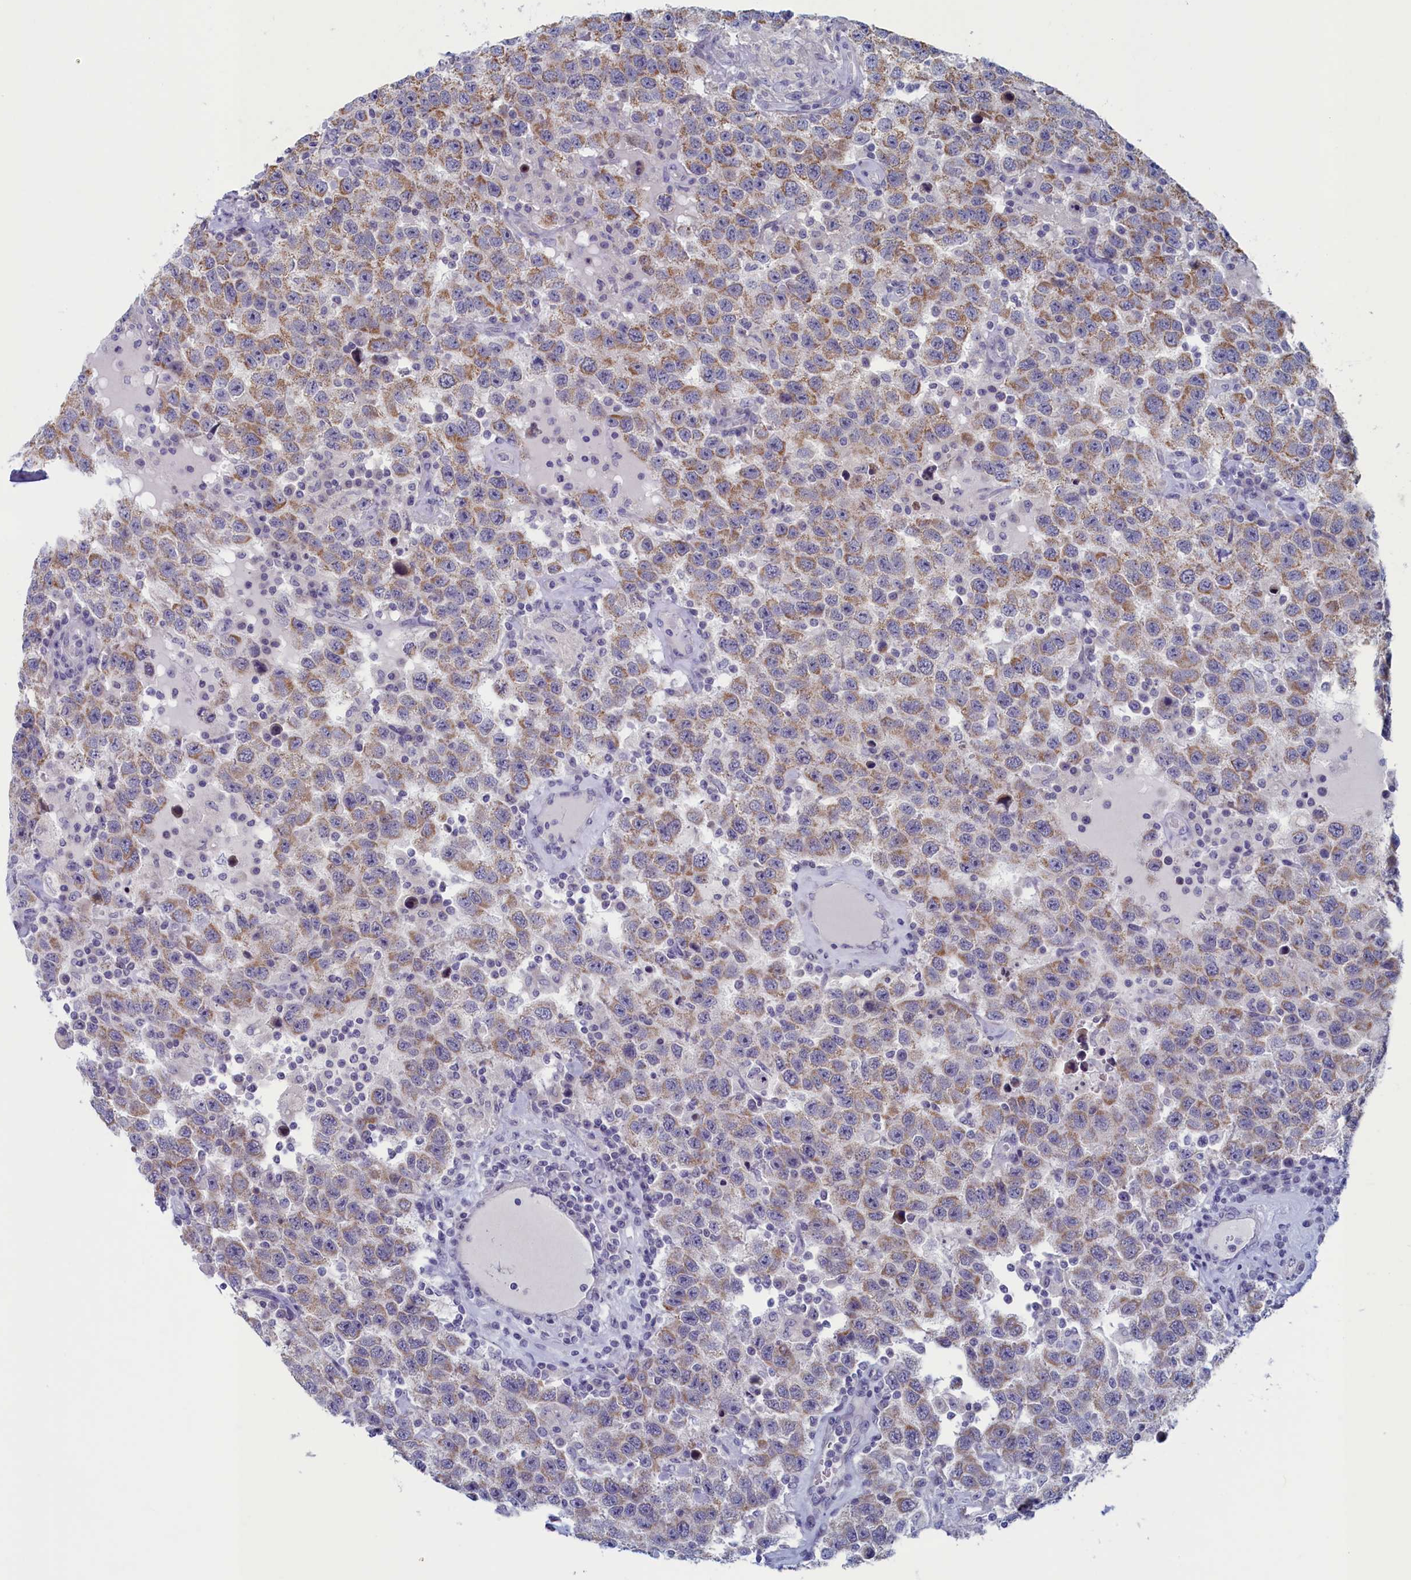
{"staining": {"intensity": "moderate", "quantity": ">75%", "location": "cytoplasmic/membranous"}, "tissue": "testis cancer", "cell_type": "Tumor cells", "image_type": "cancer", "snomed": [{"axis": "morphology", "description": "Seminoma, NOS"}, {"axis": "topography", "description": "Testis"}], "caption": "Brown immunohistochemical staining in human testis cancer displays moderate cytoplasmic/membranous expression in approximately >75% of tumor cells.", "gene": "WDR76", "patient": {"sex": "male", "age": 41}}